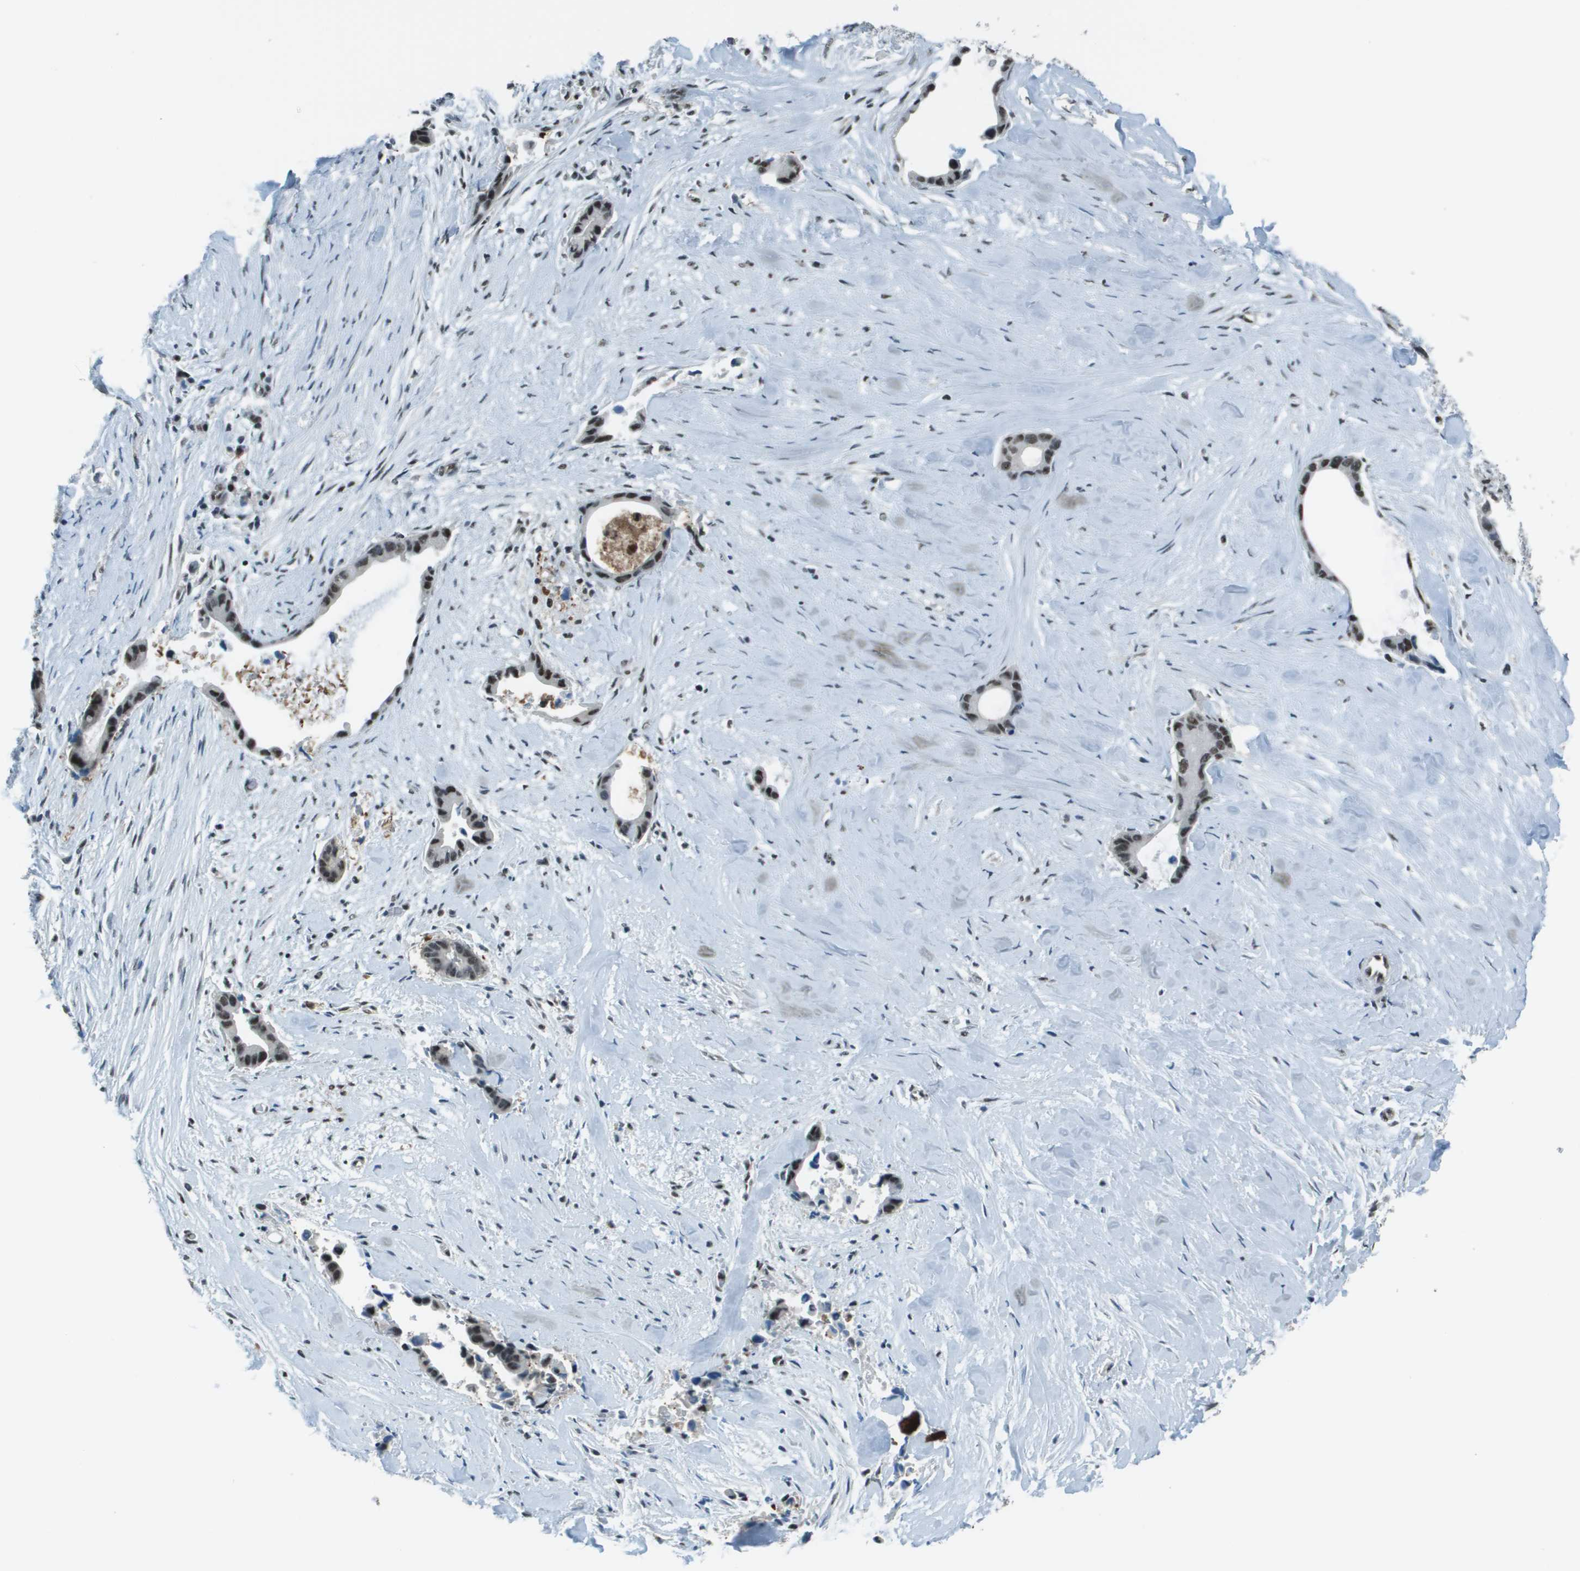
{"staining": {"intensity": "moderate", "quantity": ">75%", "location": "nuclear"}, "tissue": "liver cancer", "cell_type": "Tumor cells", "image_type": "cancer", "snomed": [{"axis": "morphology", "description": "Cholangiocarcinoma"}, {"axis": "topography", "description": "Liver"}], "caption": "Protein analysis of liver cholangiocarcinoma tissue shows moderate nuclear staining in about >75% of tumor cells.", "gene": "DEPDC1", "patient": {"sex": "female", "age": 55}}